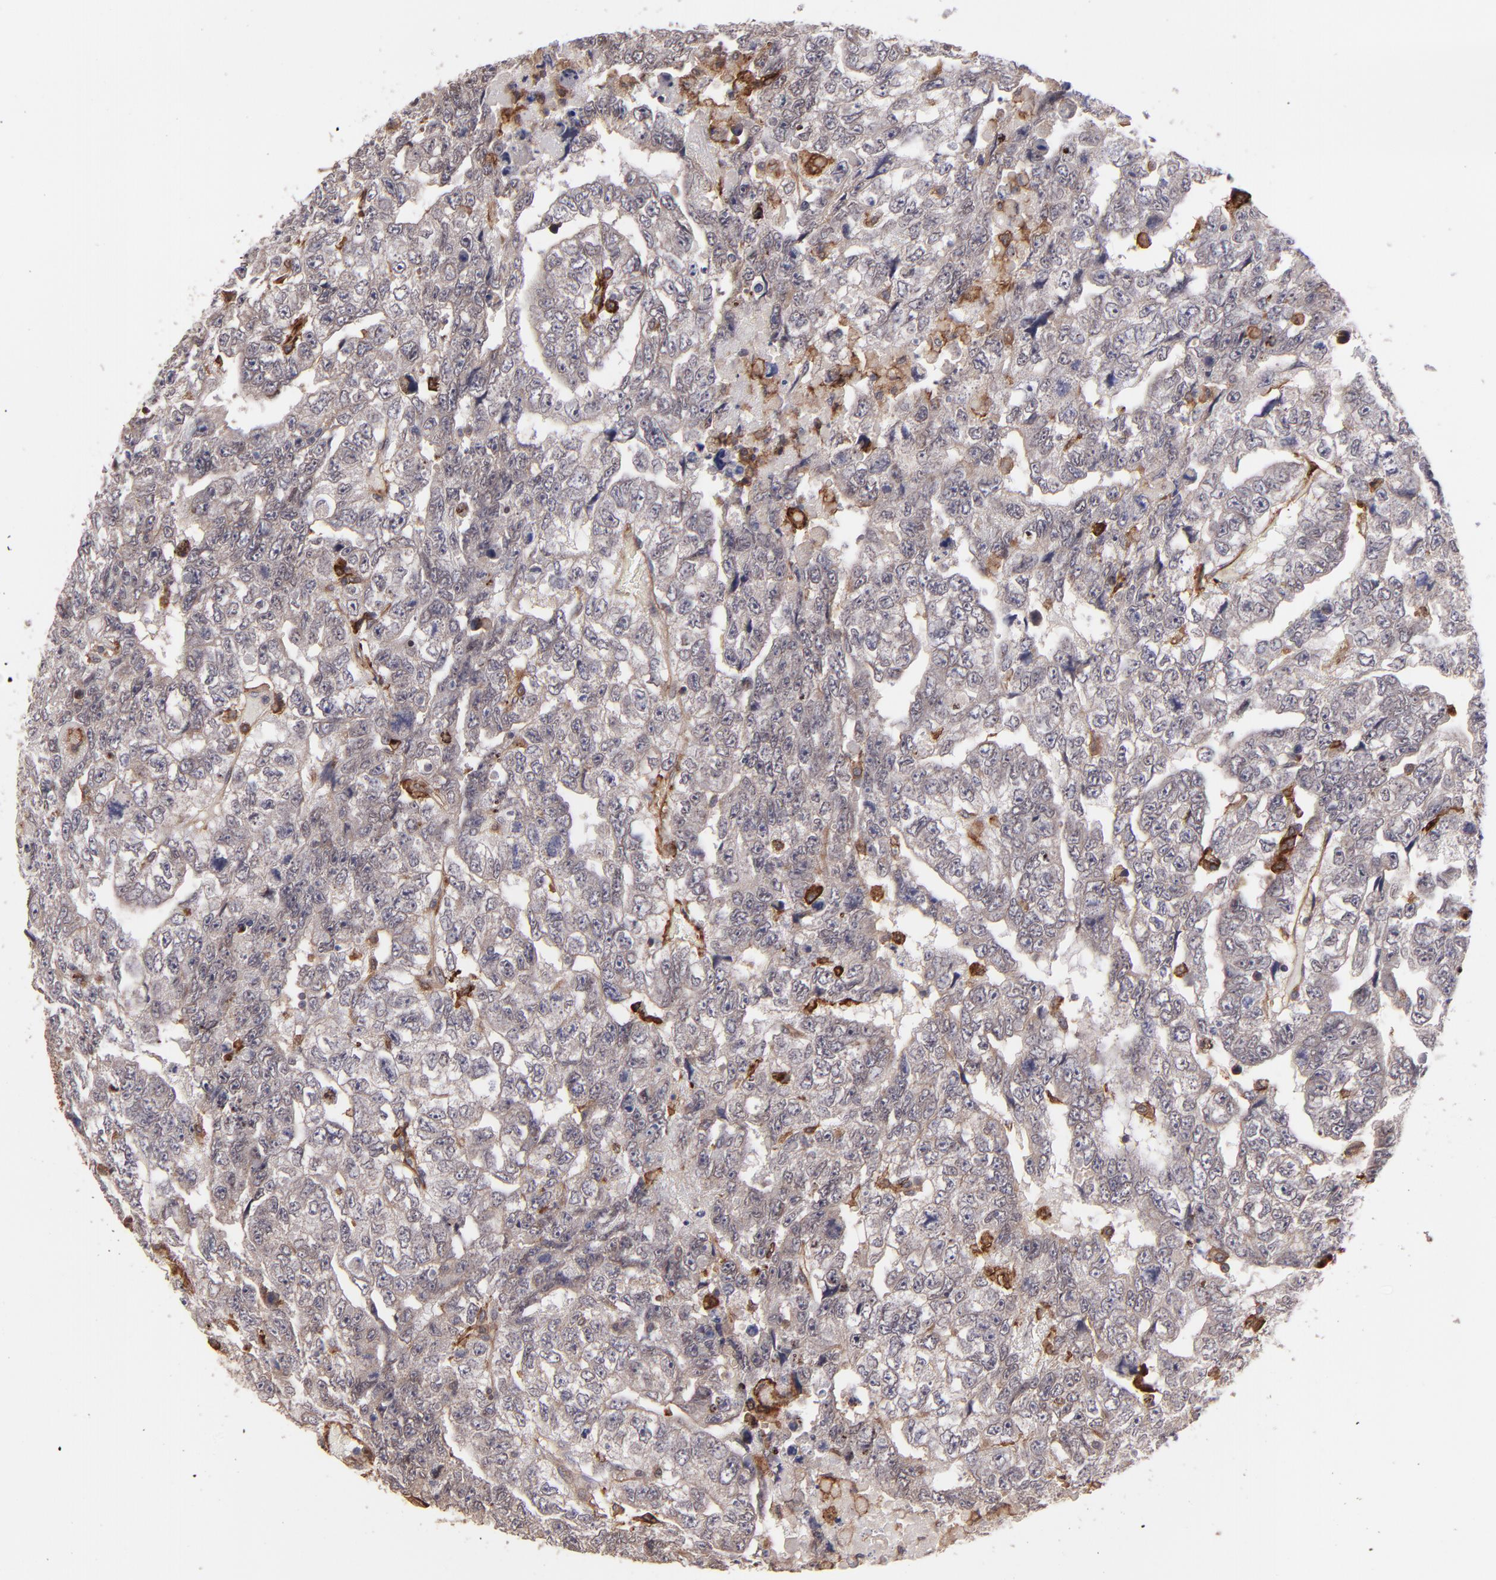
{"staining": {"intensity": "negative", "quantity": "none", "location": "none"}, "tissue": "testis cancer", "cell_type": "Tumor cells", "image_type": "cancer", "snomed": [{"axis": "morphology", "description": "Carcinoma, Embryonal, NOS"}, {"axis": "topography", "description": "Testis"}], "caption": "IHC photomicrograph of human testis cancer (embryonal carcinoma) stained for a protein (brown), which displays no positivity in tumor cells.", "gene": "ICAM1", "patient": {"sex": "male", "age": 36}}